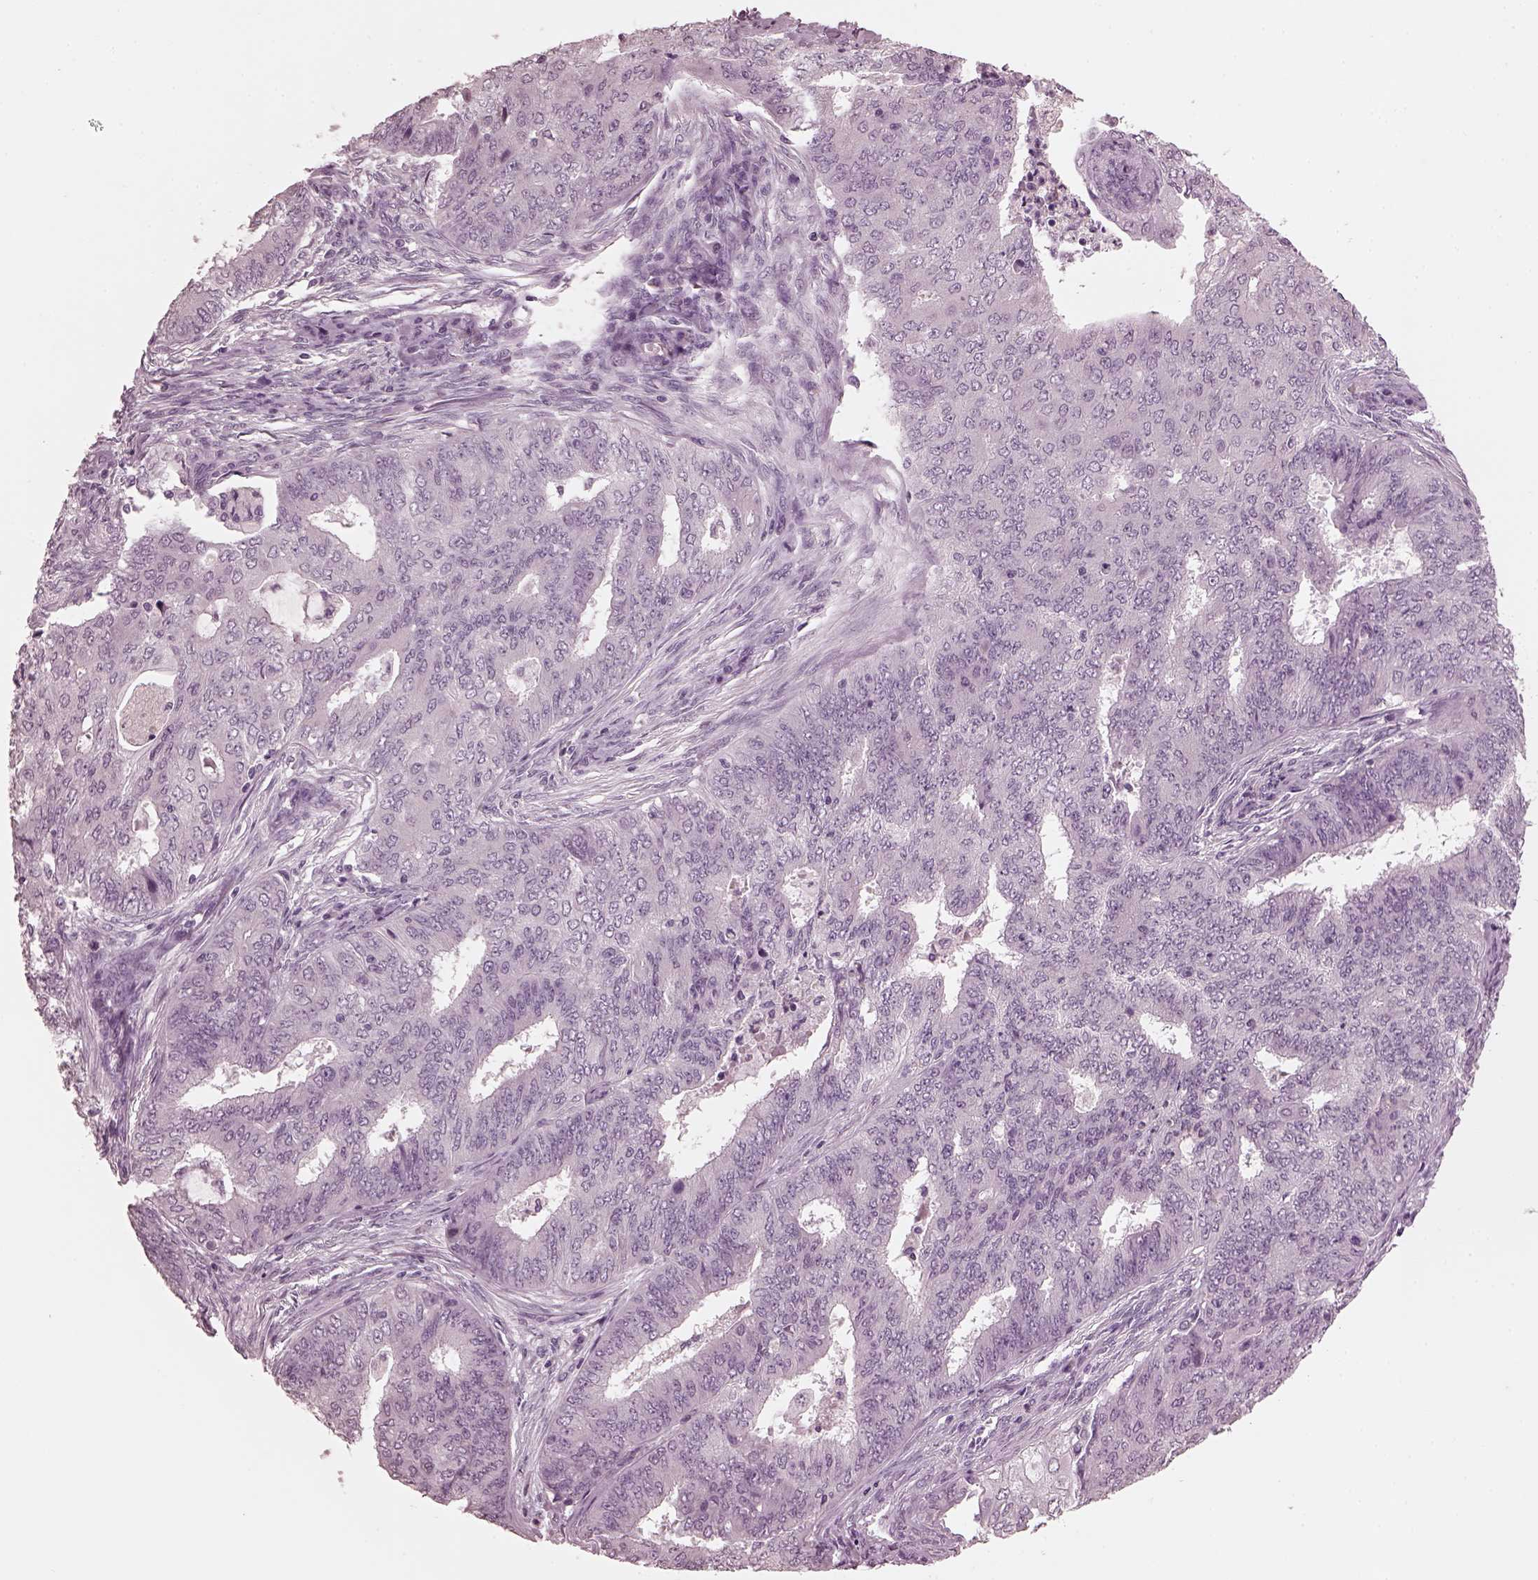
{"staining": {"intensity": "negative", "quantity": "none", "location": "none"}, "tissue": "endometrial cancer", "cell_type": "Tumor cells", "image_type": "cancer", "snomed": [{"axis": "morphology", "description": "Adenocarcinoma, NOS"}, {"axis": "topography", "description": "Endometrium"}], "caption": "Photomicrograph shows no protein expression in tumor cells of endometrial cancer (adenocarcinoma) tissue.", "gene": "CGA", "patient": {"sex": "female", "age": 62}}